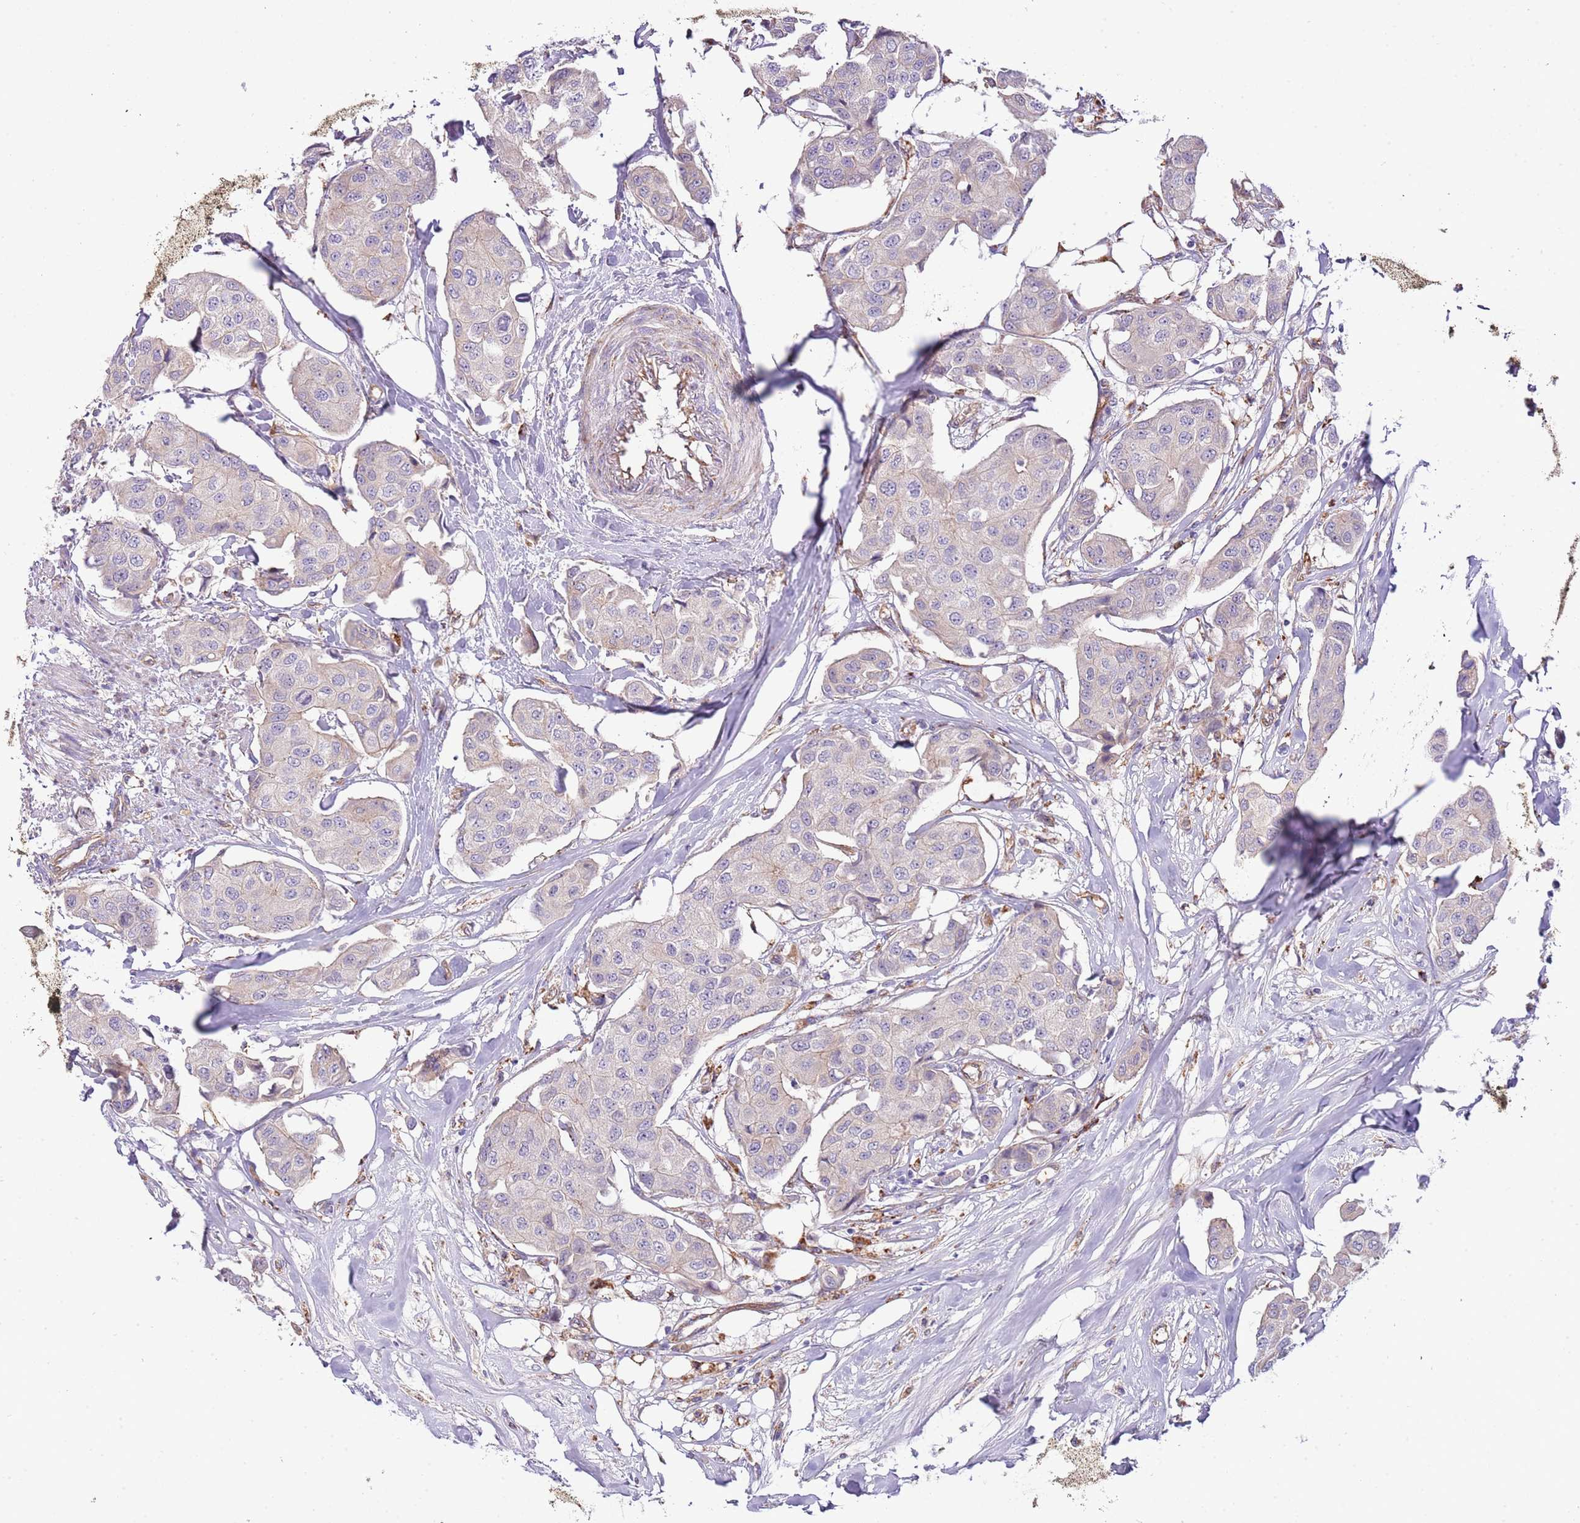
{"staining": {"intensity": "negative", "quantity": "none", "location": "none"}, "tissue": "breast cancer", "cell_type": "Tumor cells", "image_type": "cancer", "snomed": [{"axis": "morphology", "description": "Duct carcinoma"}, {"axis": "topography", "description": "Breast"}, {"axis": "topography", "description": "Lymph node"}], "caption": "This is an immunohistochemistry (IHC) histopathology image of human breast cancer. There is no staining in tumor cells.", "gene": "DOCK6", "patient": {"sex": "female", "age": 80}}